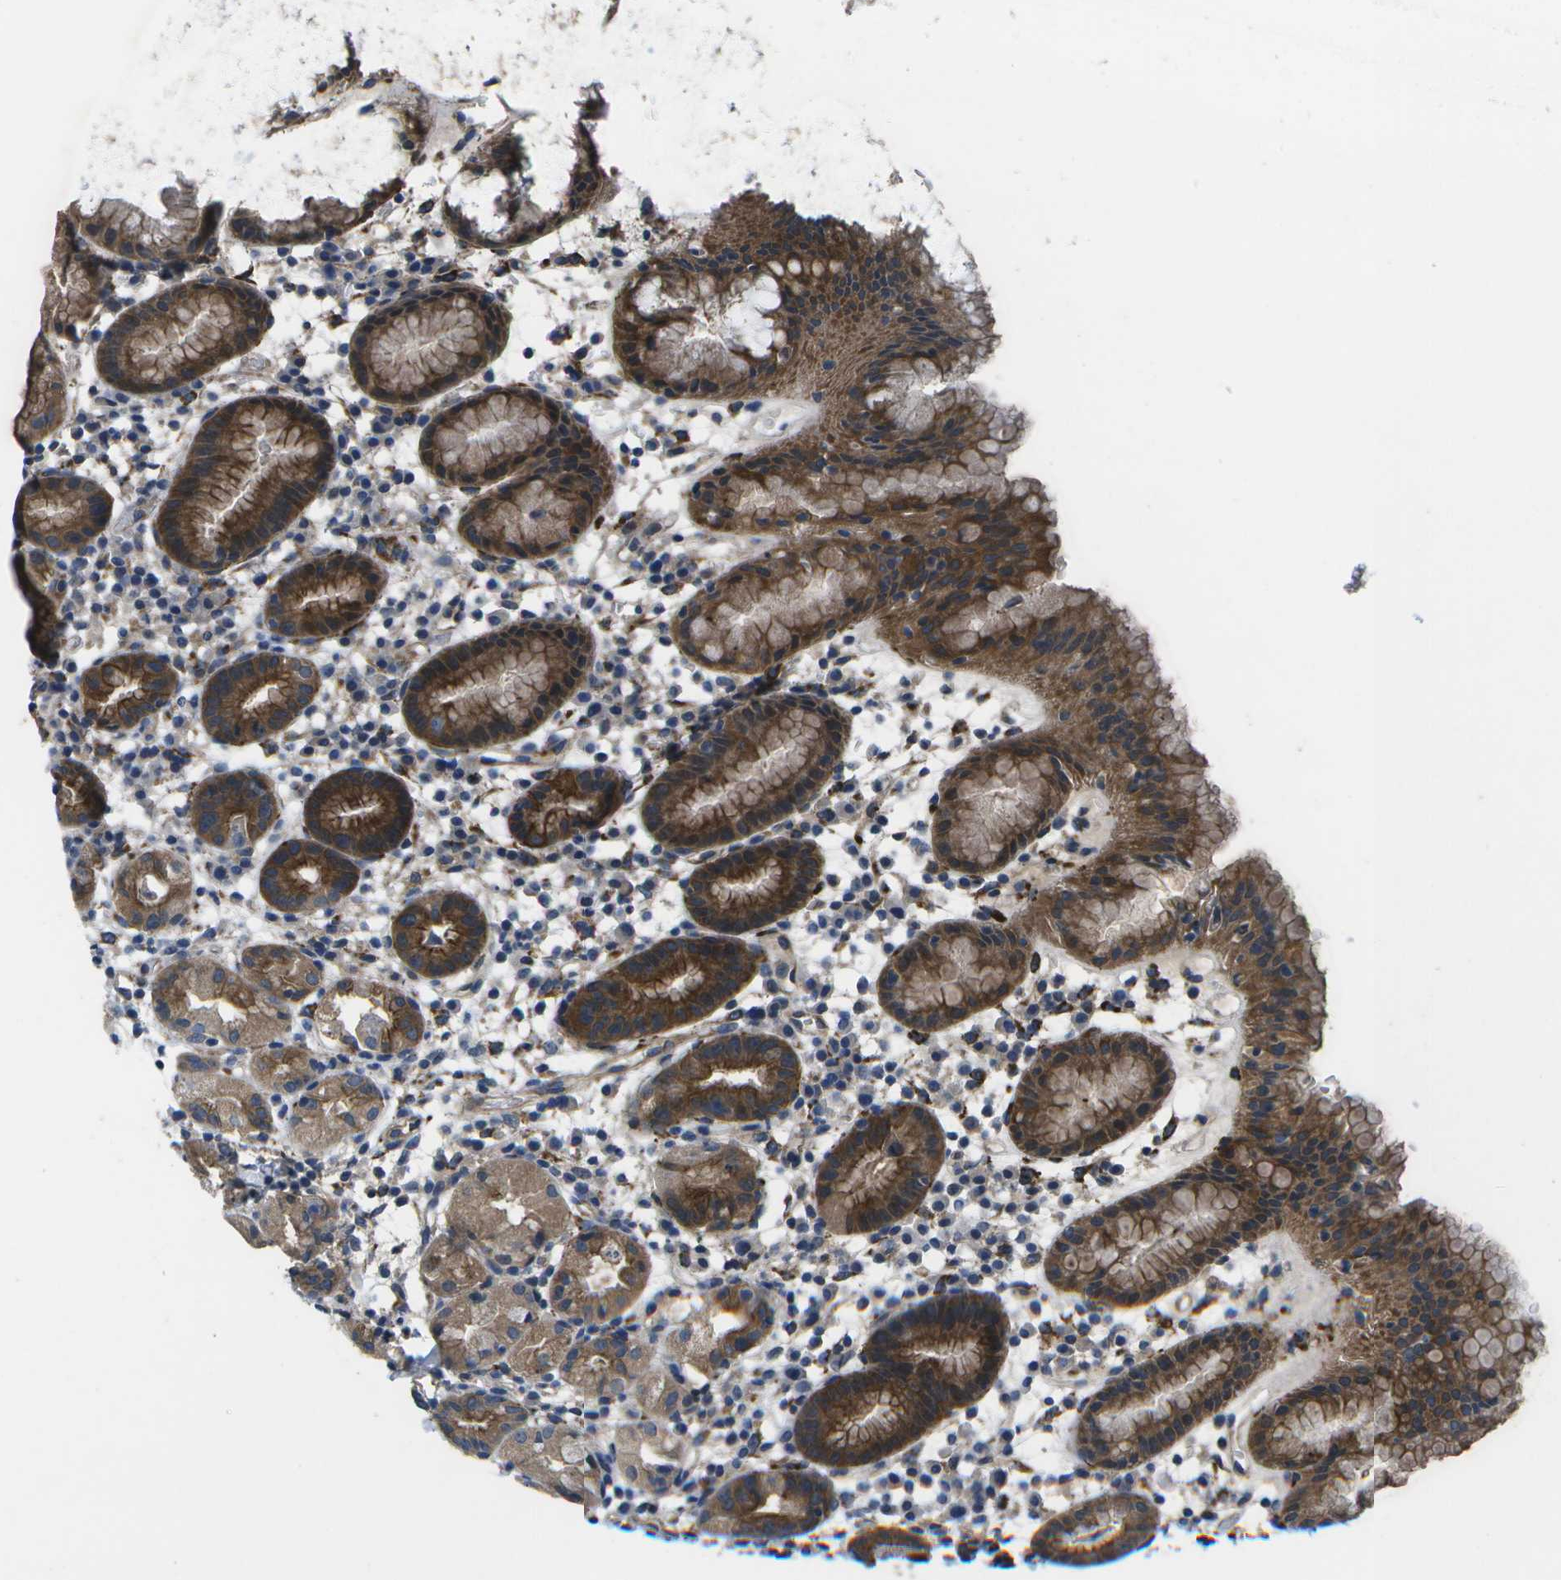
{"staining": {"intensity": "strong", "quantity": ">75%", "location": "cytoplasmic/membranous"}, "tissue": "stomach", "cell_type": "Glandular cells", "image_type": "normal", "snomed": [{"axis": "morphology", "description": "Normal tissue, NOS"}, {"axis": "topography", "description": "Stomach"}, {"axis": "topography", "description": "Stomach, lower"}], "caption": "This photomicrograph reveals immunohistochemistry (IHC) staining of benign stomach, with high strong cytoplasmic/membranous staining in approximately >75% of glandular cells.", "gene": "P3H1", "patient": {"sex": "female", "age": 75}}